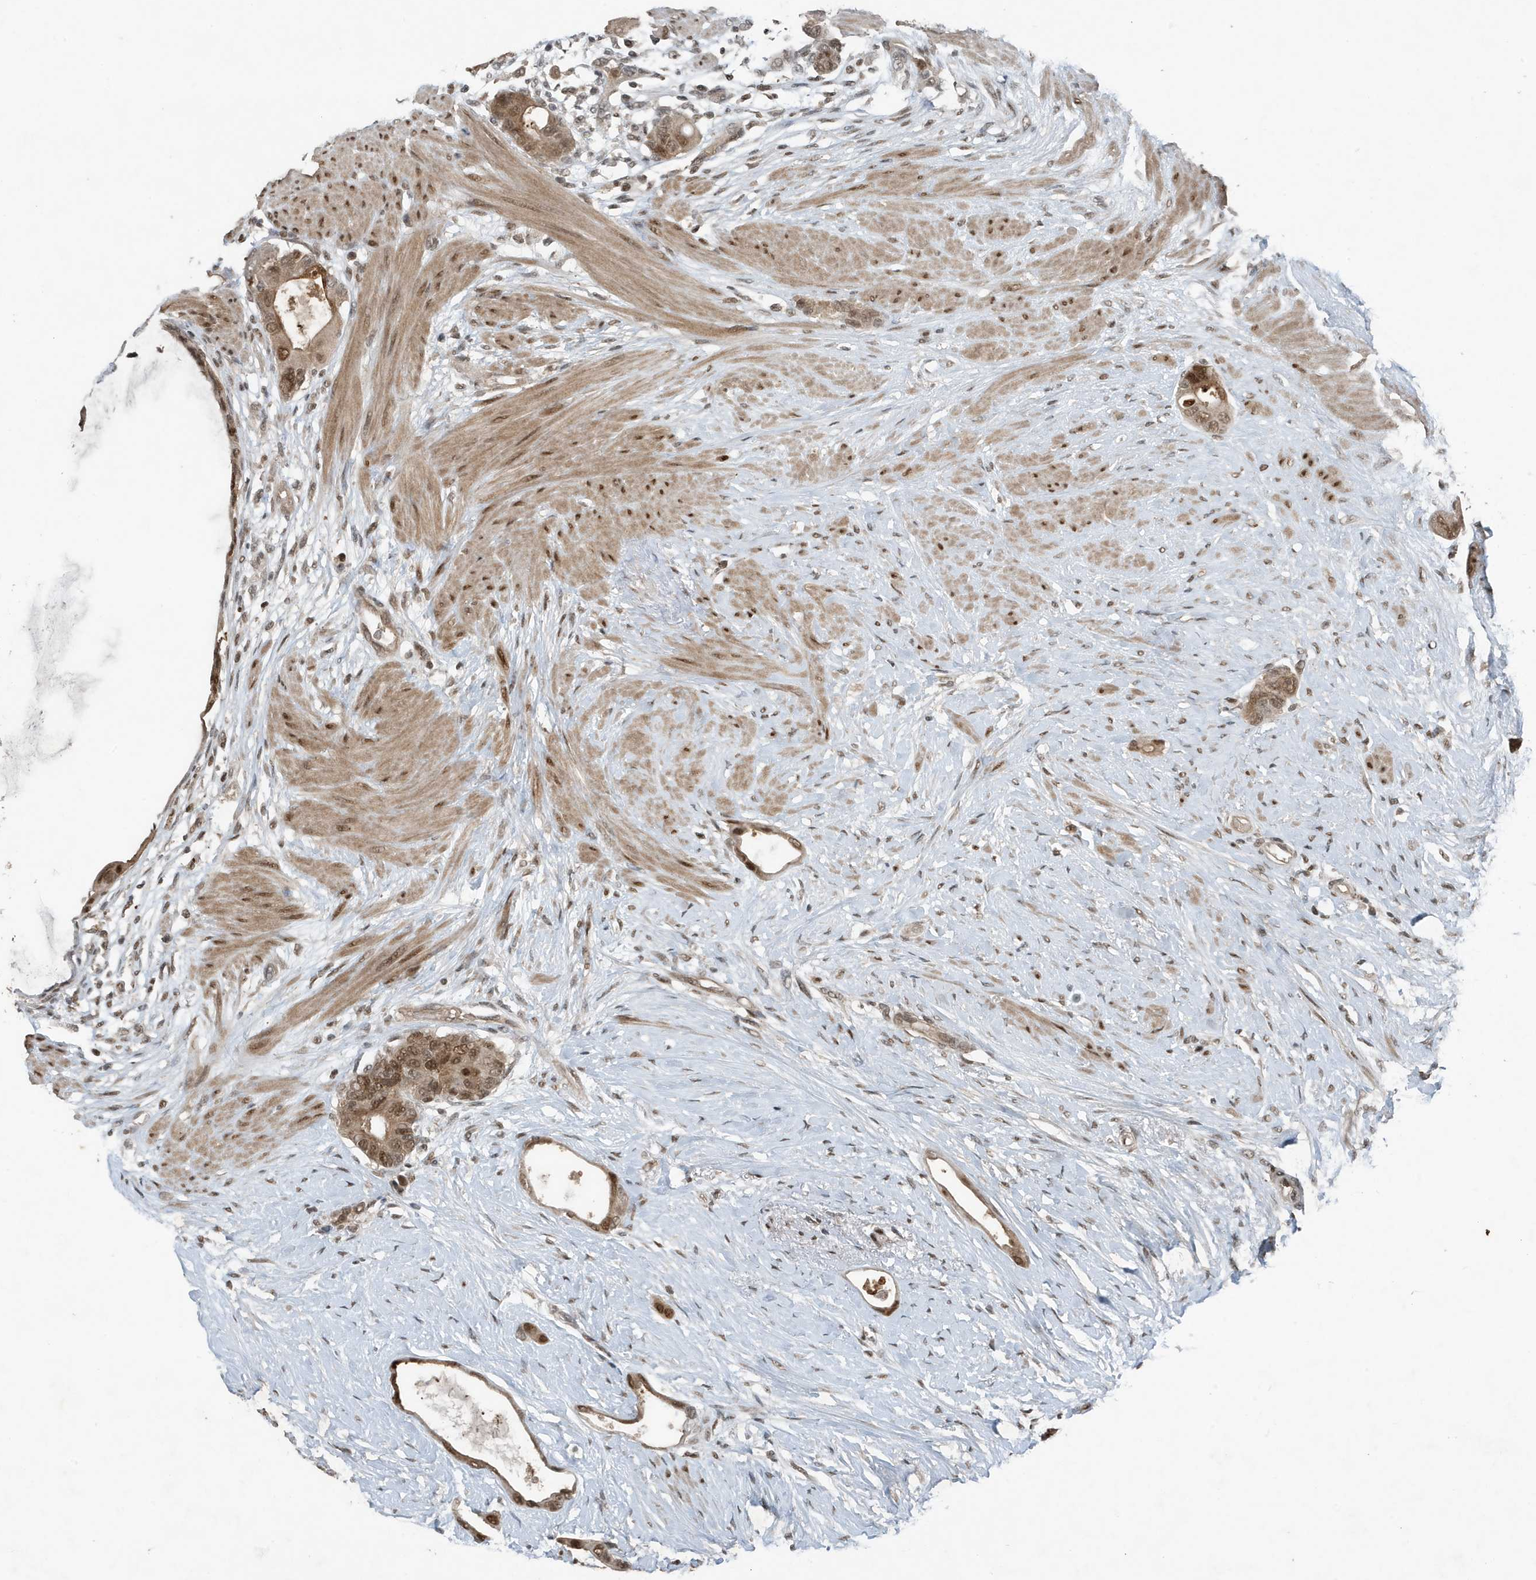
{"staining": {"intensity": "moderate", "quantity": ">75%", "location": "nuclear"}, "tissue": "colorectal cancer", "cell_type": "Tumor cells", "image_type": "cancer", "snomed": [{"axis": "morphology", "description": "Adenocarcinoma, NOS"}, {"axis": "topography", "description": "Rectum"}], "caption": "Approximately >75% of tumor cells in human colorectal adenocarcinoma reveal moderate nuclear protein expression as visualized by brown immunohistochemical staining.", "gene": "HSPA1A", "patient": {"sex": "male", "age": 51}}